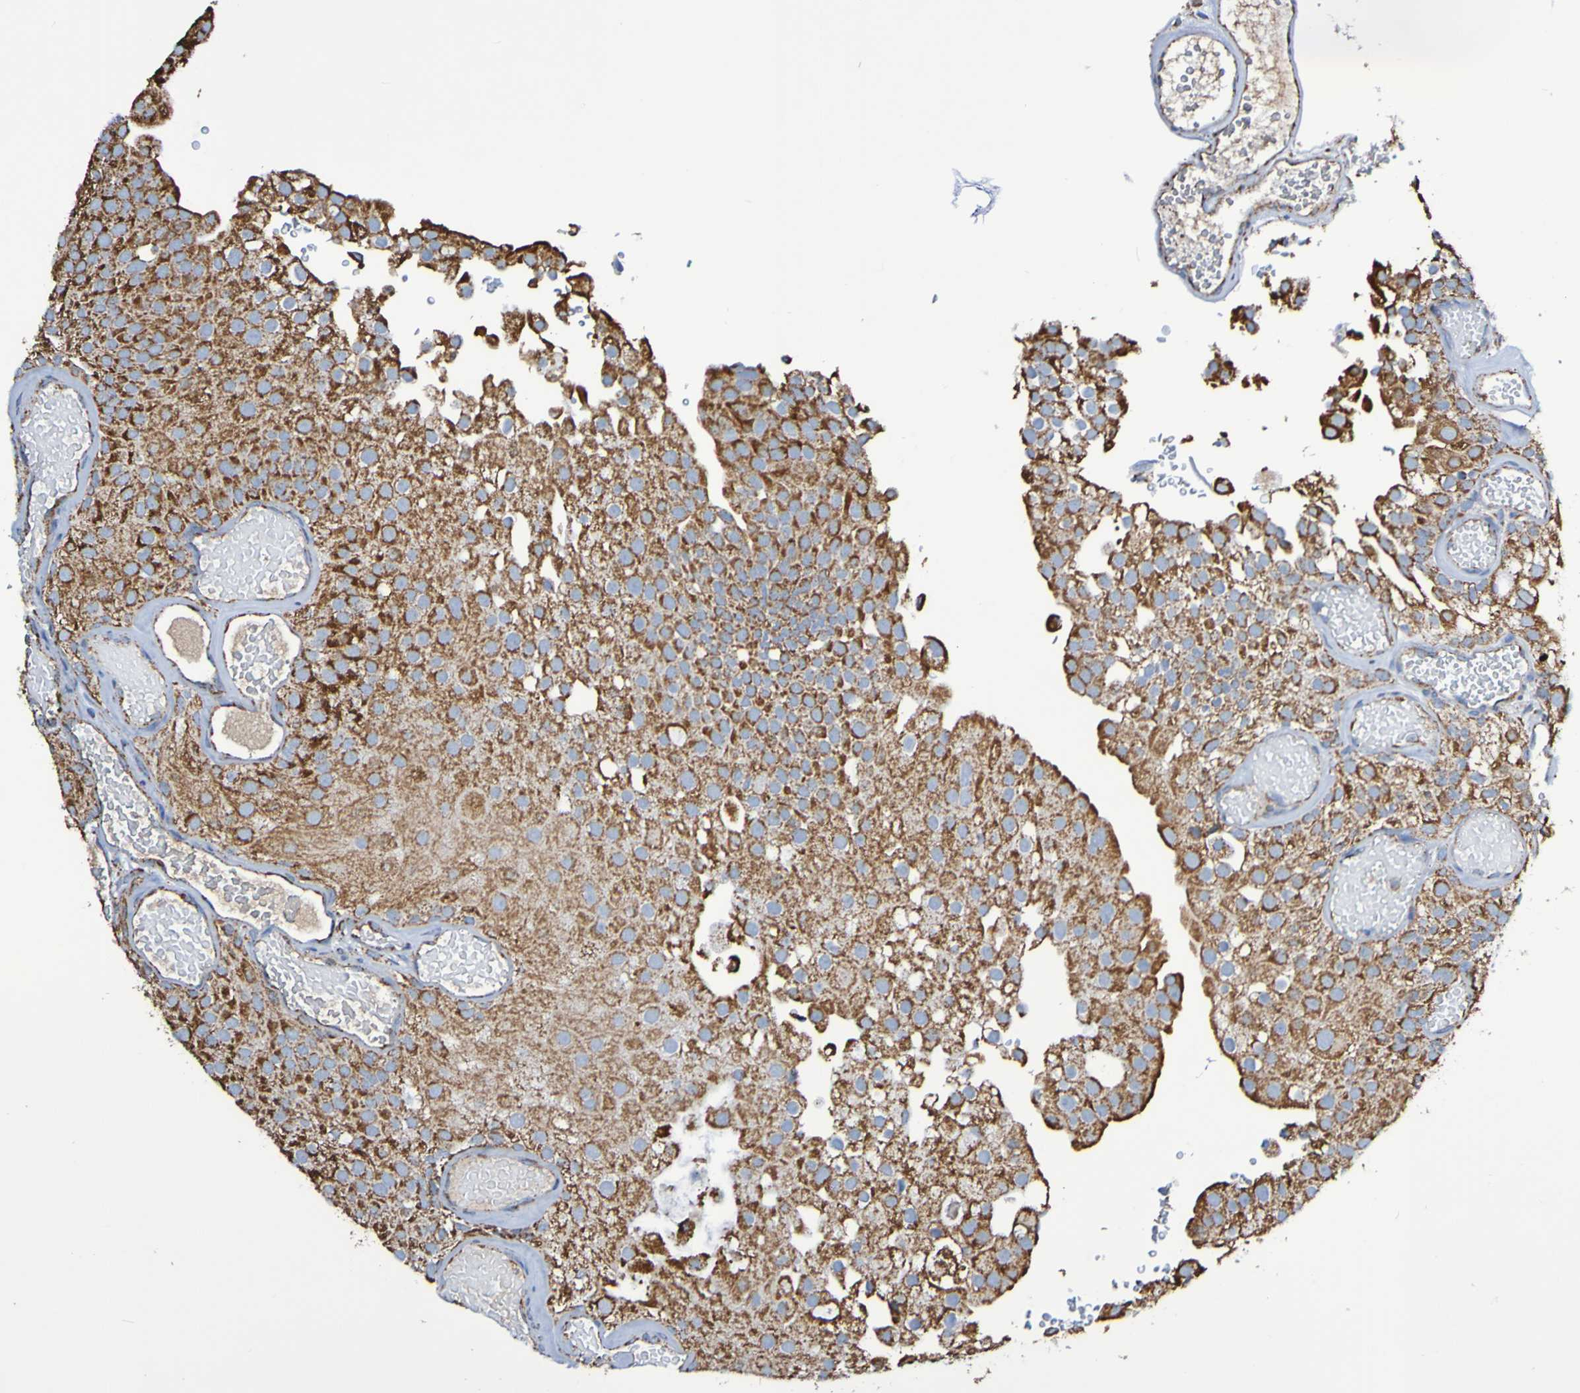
{"staining": {"intensity": "strong", "quantity": ">75%", "location": "cytoplasmic/membranous"}, "tissue": "urothelial cancer", "cell_type": "Tumor cells", "image_type": "cancer", "snomed": [{"axis": "morphology", "description": "Urothelial carcinoma, Low grade"}, {"axis": "topography", "description": "Urinary bladder"}], "caption": "Immunohistochemical staining of low-grade urothelial carcinoma reveals high levels of strong cytoplasmic/membranous expression in about >75% of tumor cells.", "gene": "IL18R1", "patient": {"sex": "male", "age": 78}}